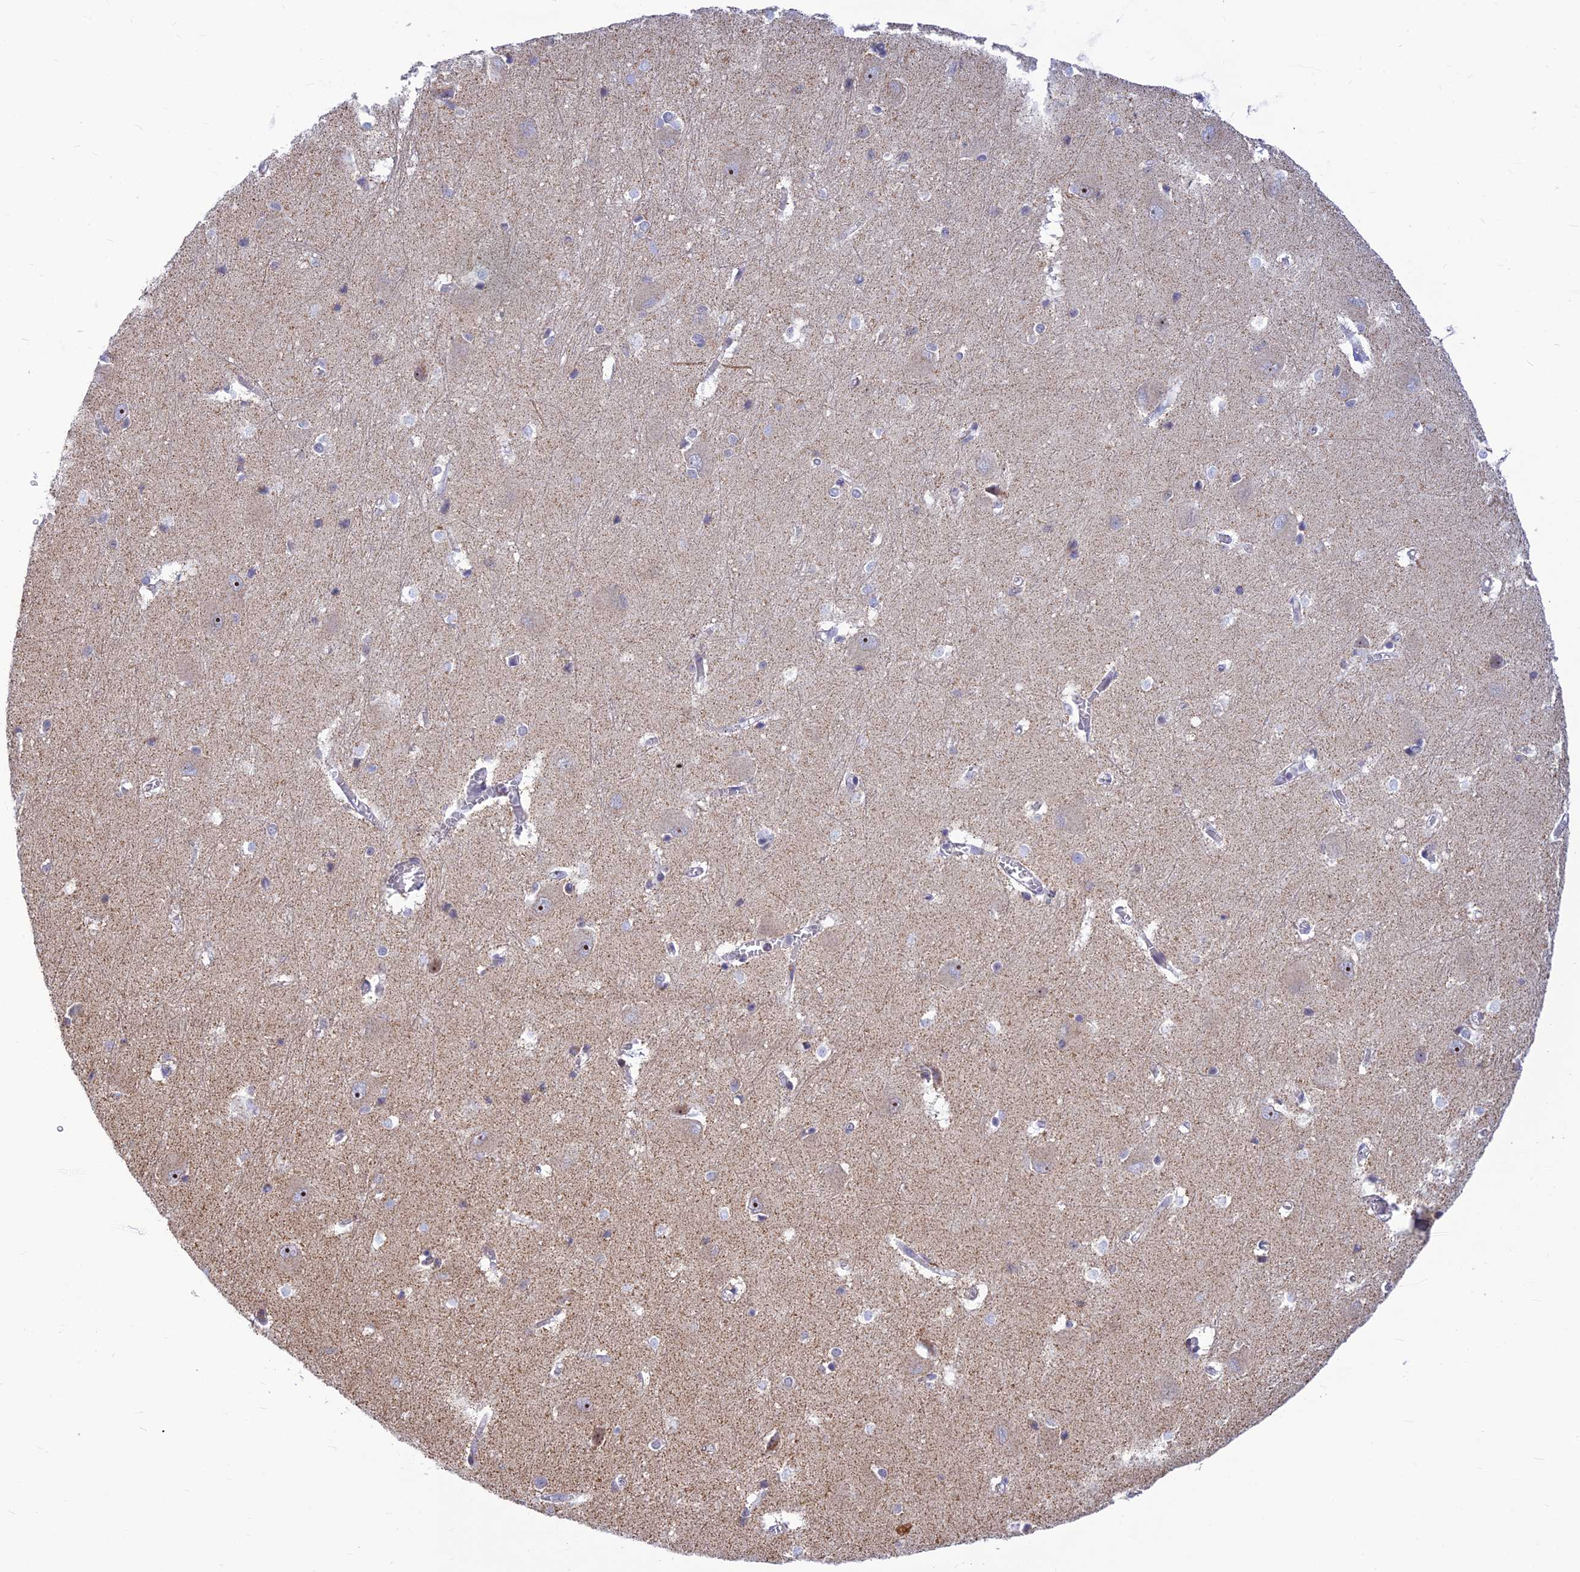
{"staining": {"intensity": "weak", "quantity": "<25%", "location": "cytoplasmic/membranous"}, "tissue": "caudate", "cell_type": "Glial cells", "image_type": "normal", "snomed": [{"axis": "morphology", "description": "Normal tissue, NOS"}, {"axis": "topography", "description": "Lateral ventricle wall"}], "caption": "Immunohistochemistry (IHC) image of unremarkable caudate: human caudate stained with DAB displays no significant protein expression in glial cells. (DAB (3,3'-diaminobenzidine) immunohistochemistry, high magnification).", "gene": "POLR1G", "patient": {"sex": "male", "age": 37}}